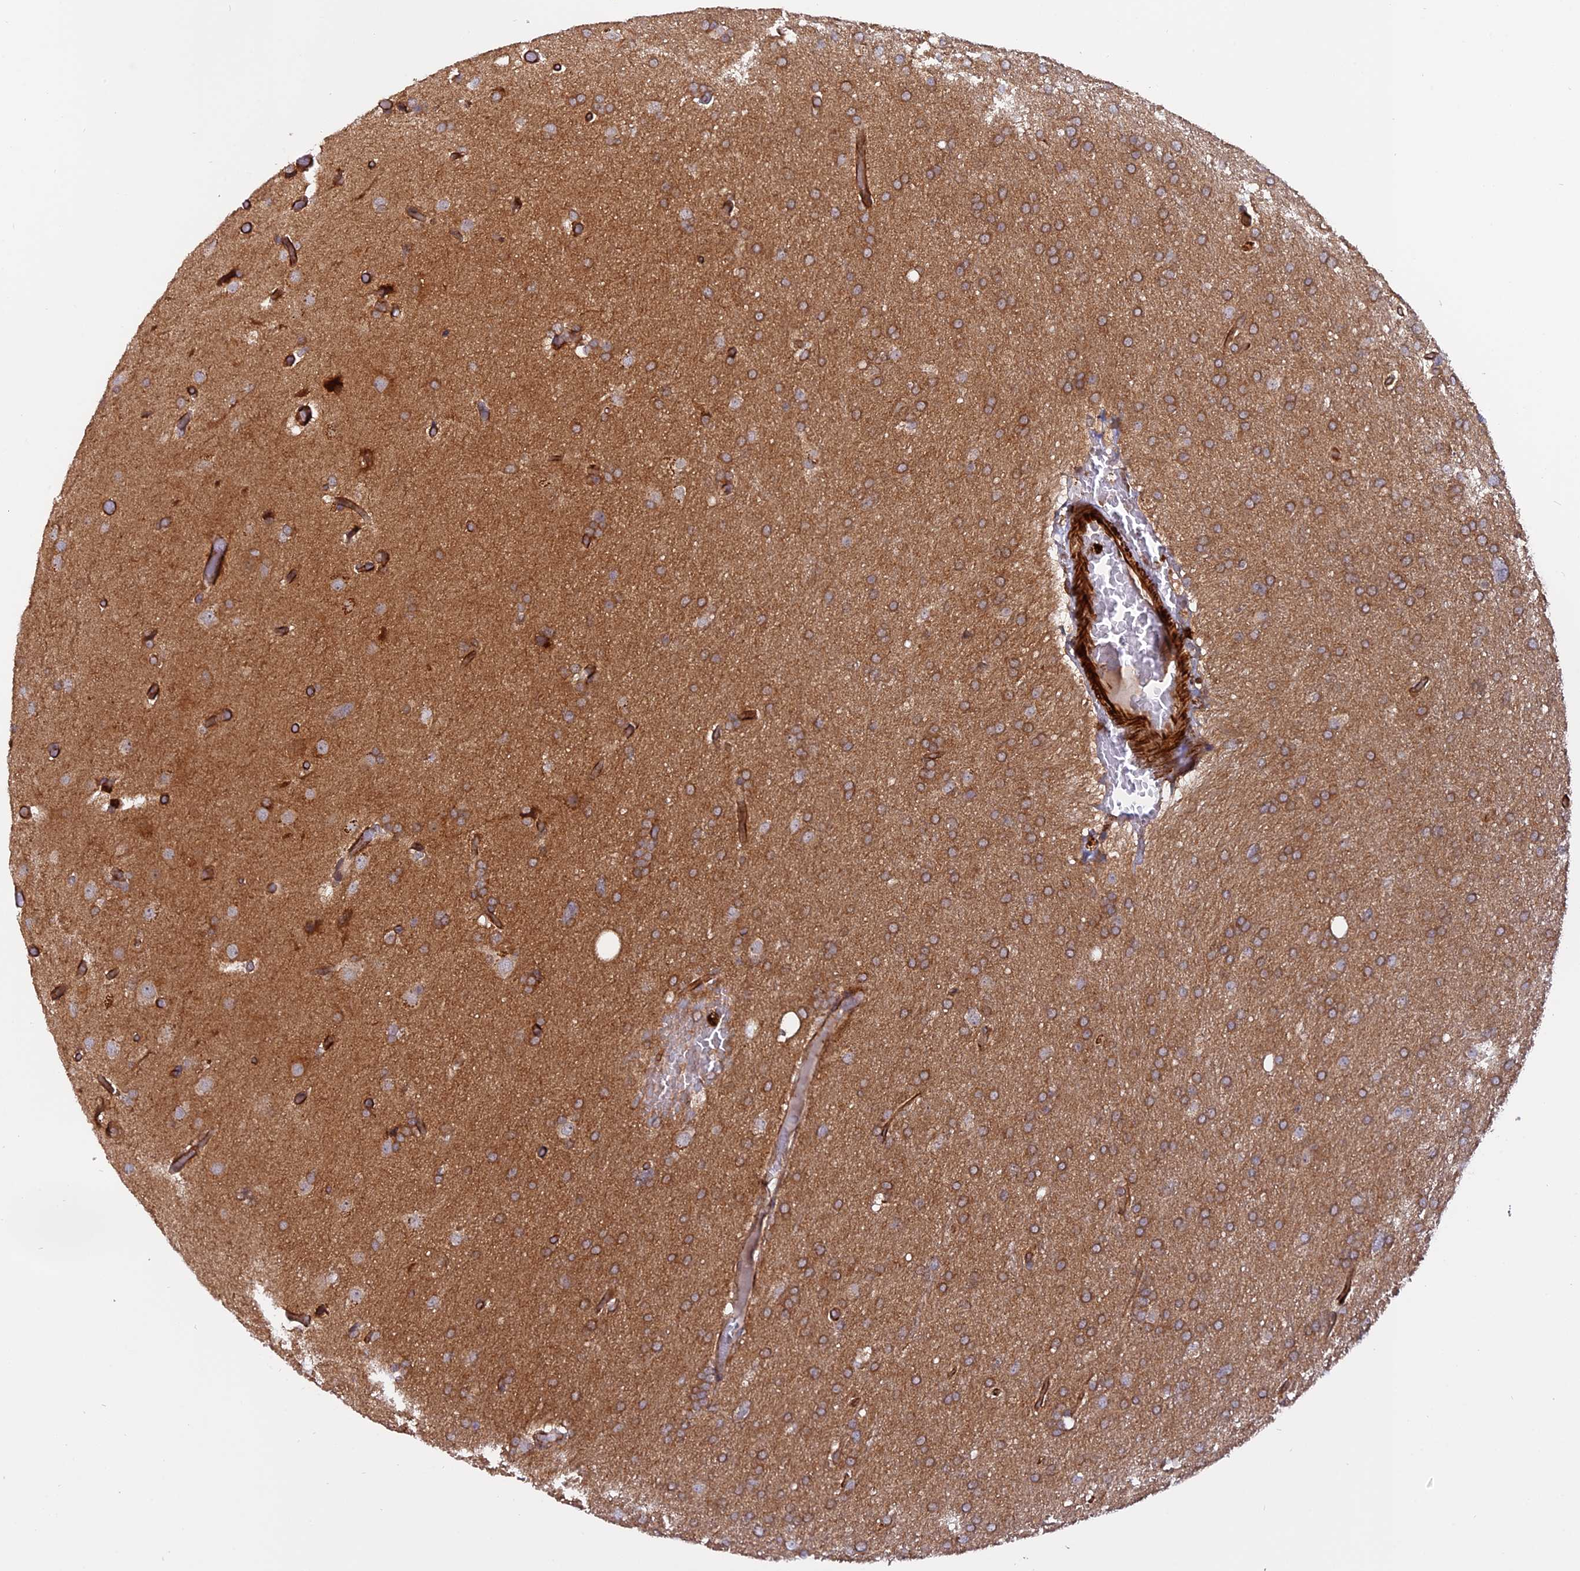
{"staining": {"intensity": "moderate", "quantity": ">75%", "location": "cytoplasmic/membranous"}, "tissue": "glioma", "cell_type": "Tumor cells", "image_type": "cancer", "snomed": [{"axis": "morphology", "description": "Glioma, malignant, High grade"}, {"axis": "topography", "description": "Cerebral cortex"}], "caption": "Tumor cells display medium levels of moderate cytoplasmic/membranous positivity in about >75% of cells in human glioma. The staining is performed using DAB (3,3'-diaminobenzidine) brown chromogen to label protein expression. The nuclei are counter-stained blue using hematoxylin.", "gene": "PHLDB3", "patient": {"sex": "female", "age": 36}}